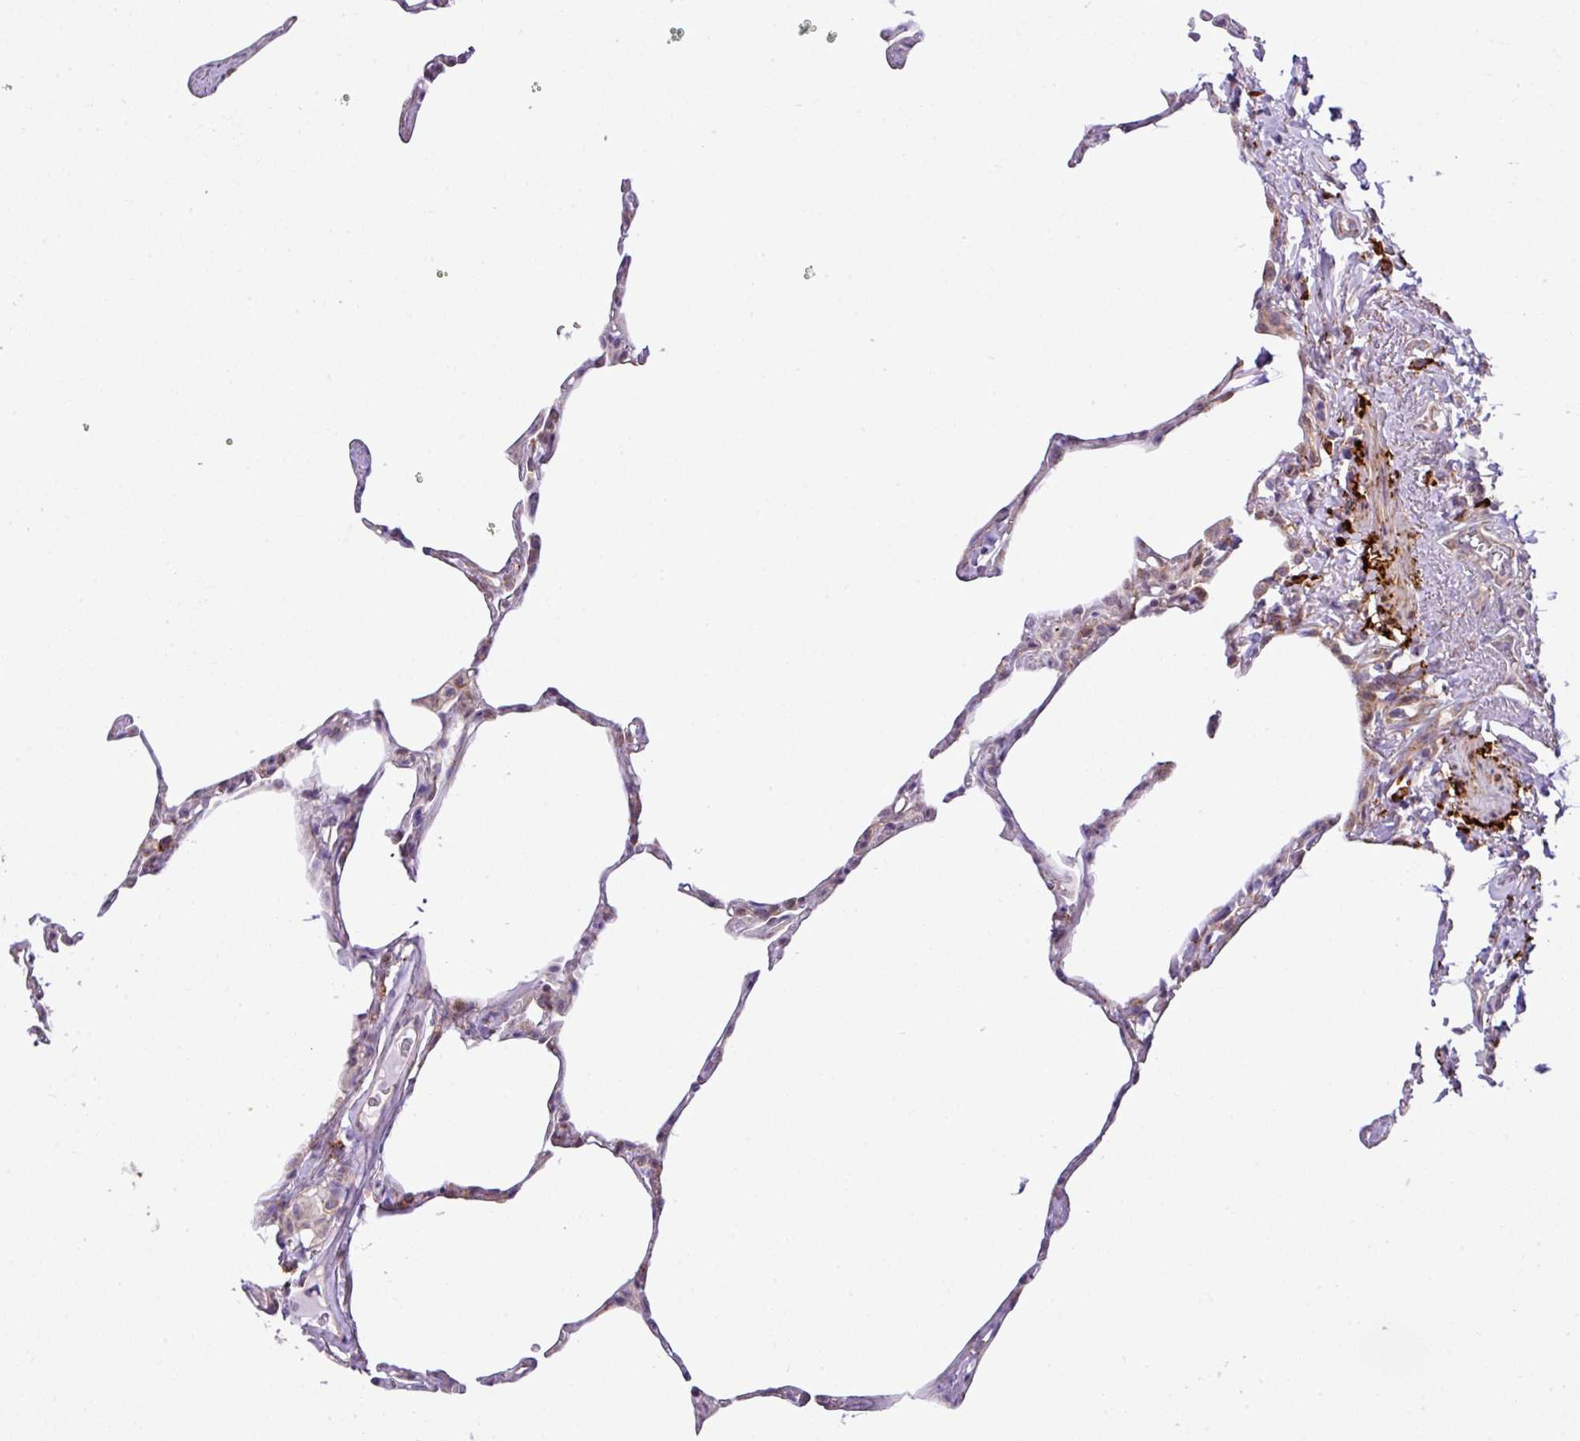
{"staining": {"intensity": "moderate", "quantity": "<25%", "location": "cytoplasmic/membranous"}, "tissue": "lung", "cell_type": "Alveolar cells", "image_type": "normal", "snomed": [{"axis": "morphology", "description": "Normal tissue, NOS"}, {"axis": "topography", "description": "Lung"}], "caption": "About <25% of alveolar cells in normal lung exhibit moderate cytoplasmic/membranous protein positivity as visualized by brown immunohistochemical staining.", "gene": "CFAP97", "patient": {"sex": "male", "age": 65}}